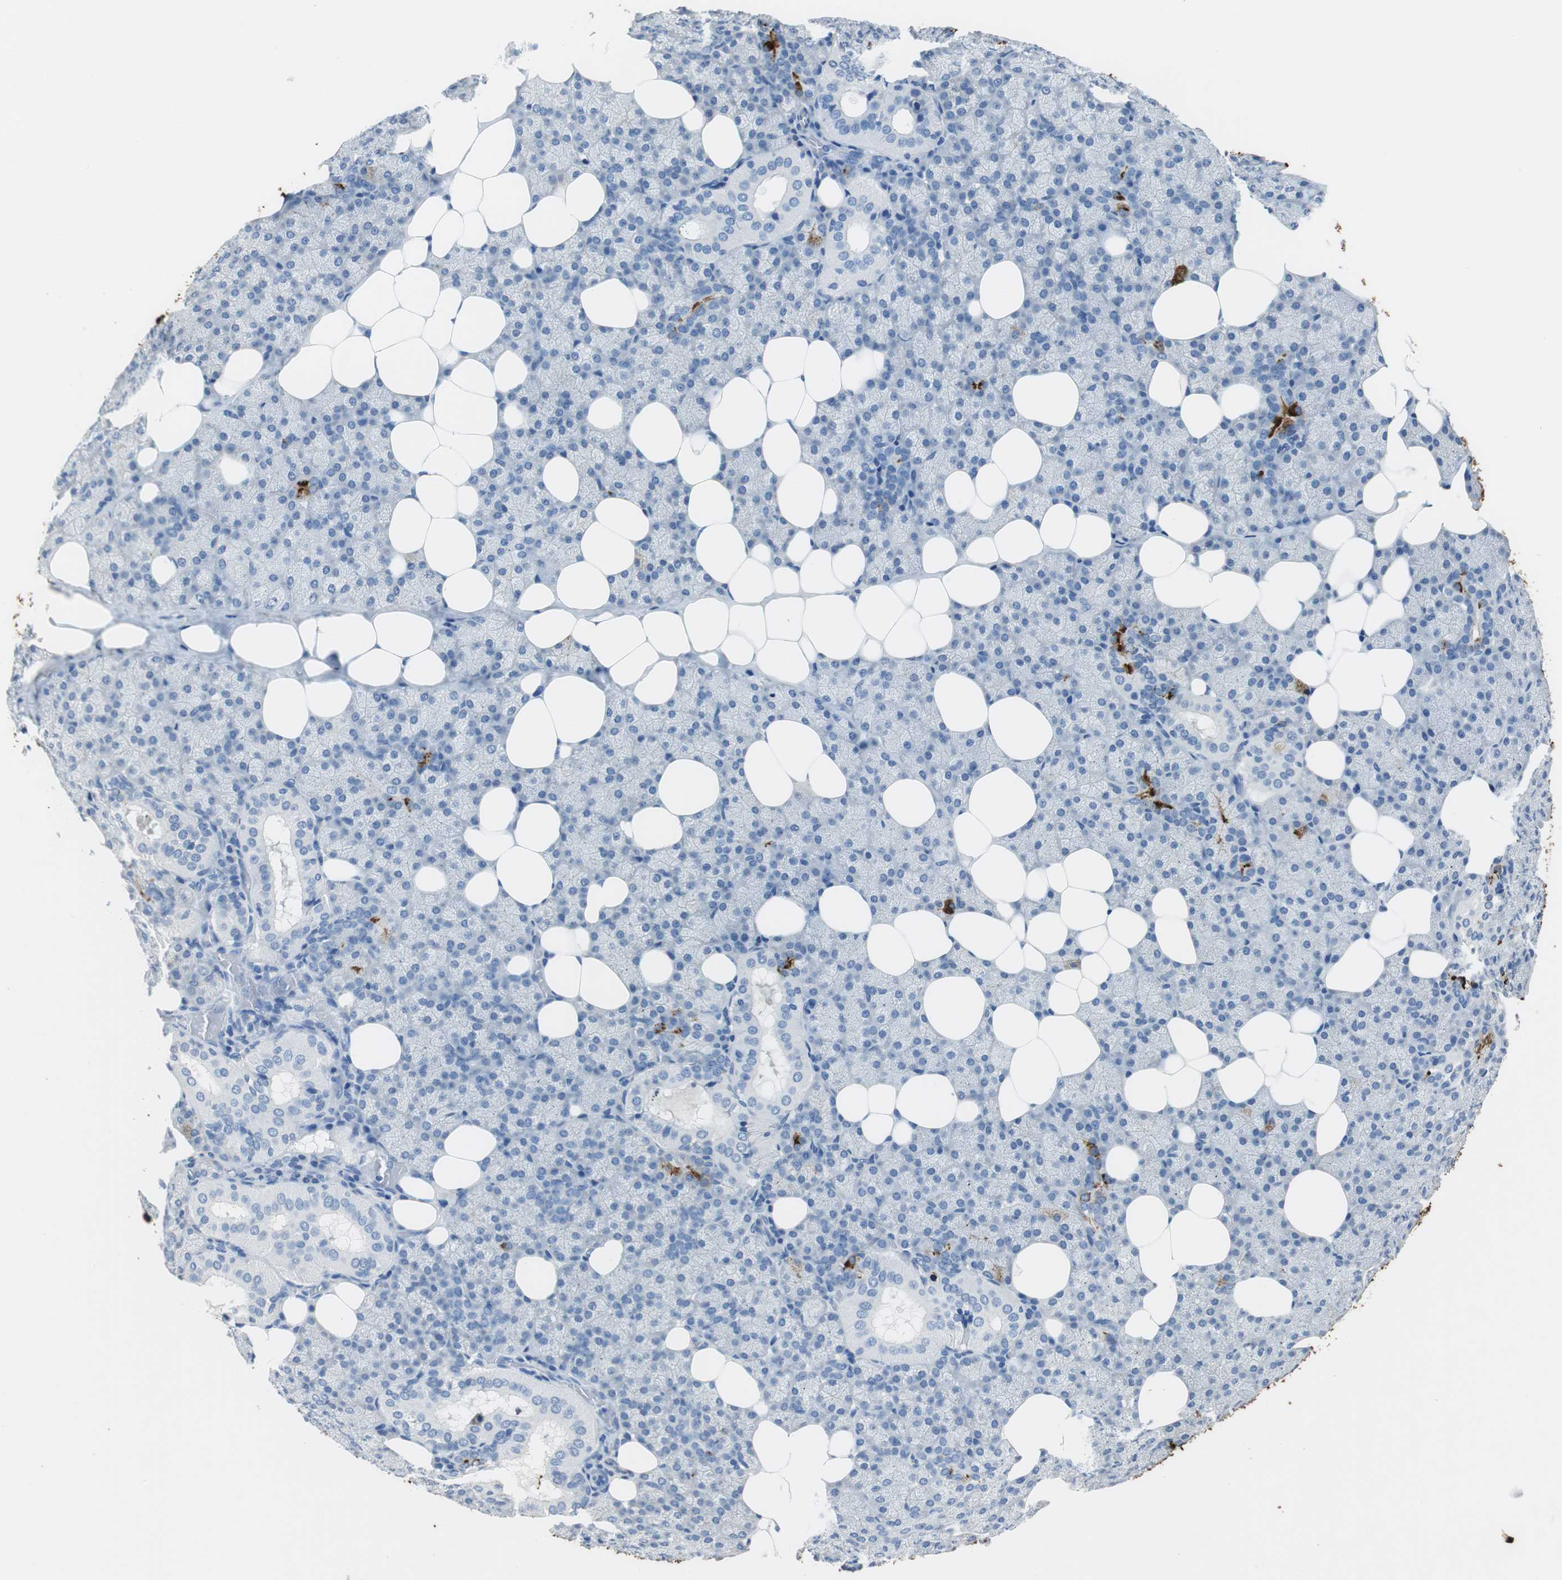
{"staining": {"intensity": "strong", "quantity": ">75%", "location": "cytoplasmic/membranous"}, "tissue": "salivary gland", "cell_type": "Glandular cells", "image_type": "normal", "snomed": [{"axis": "morphology", "description": "Normal tissue, NOS"}, {"axis": "topography", "description": "Lymph node"}, {"axis": "topography", "description": "Salivary gland"}], "caption": "About >75% of glandular cells in benign salivary gland reveal strong cytoplasmic/membranous protein staining as visualized by brown immunohistochemical staining.", "gene": "MUC7", "patient": {"sex": "male", "age": 8}}